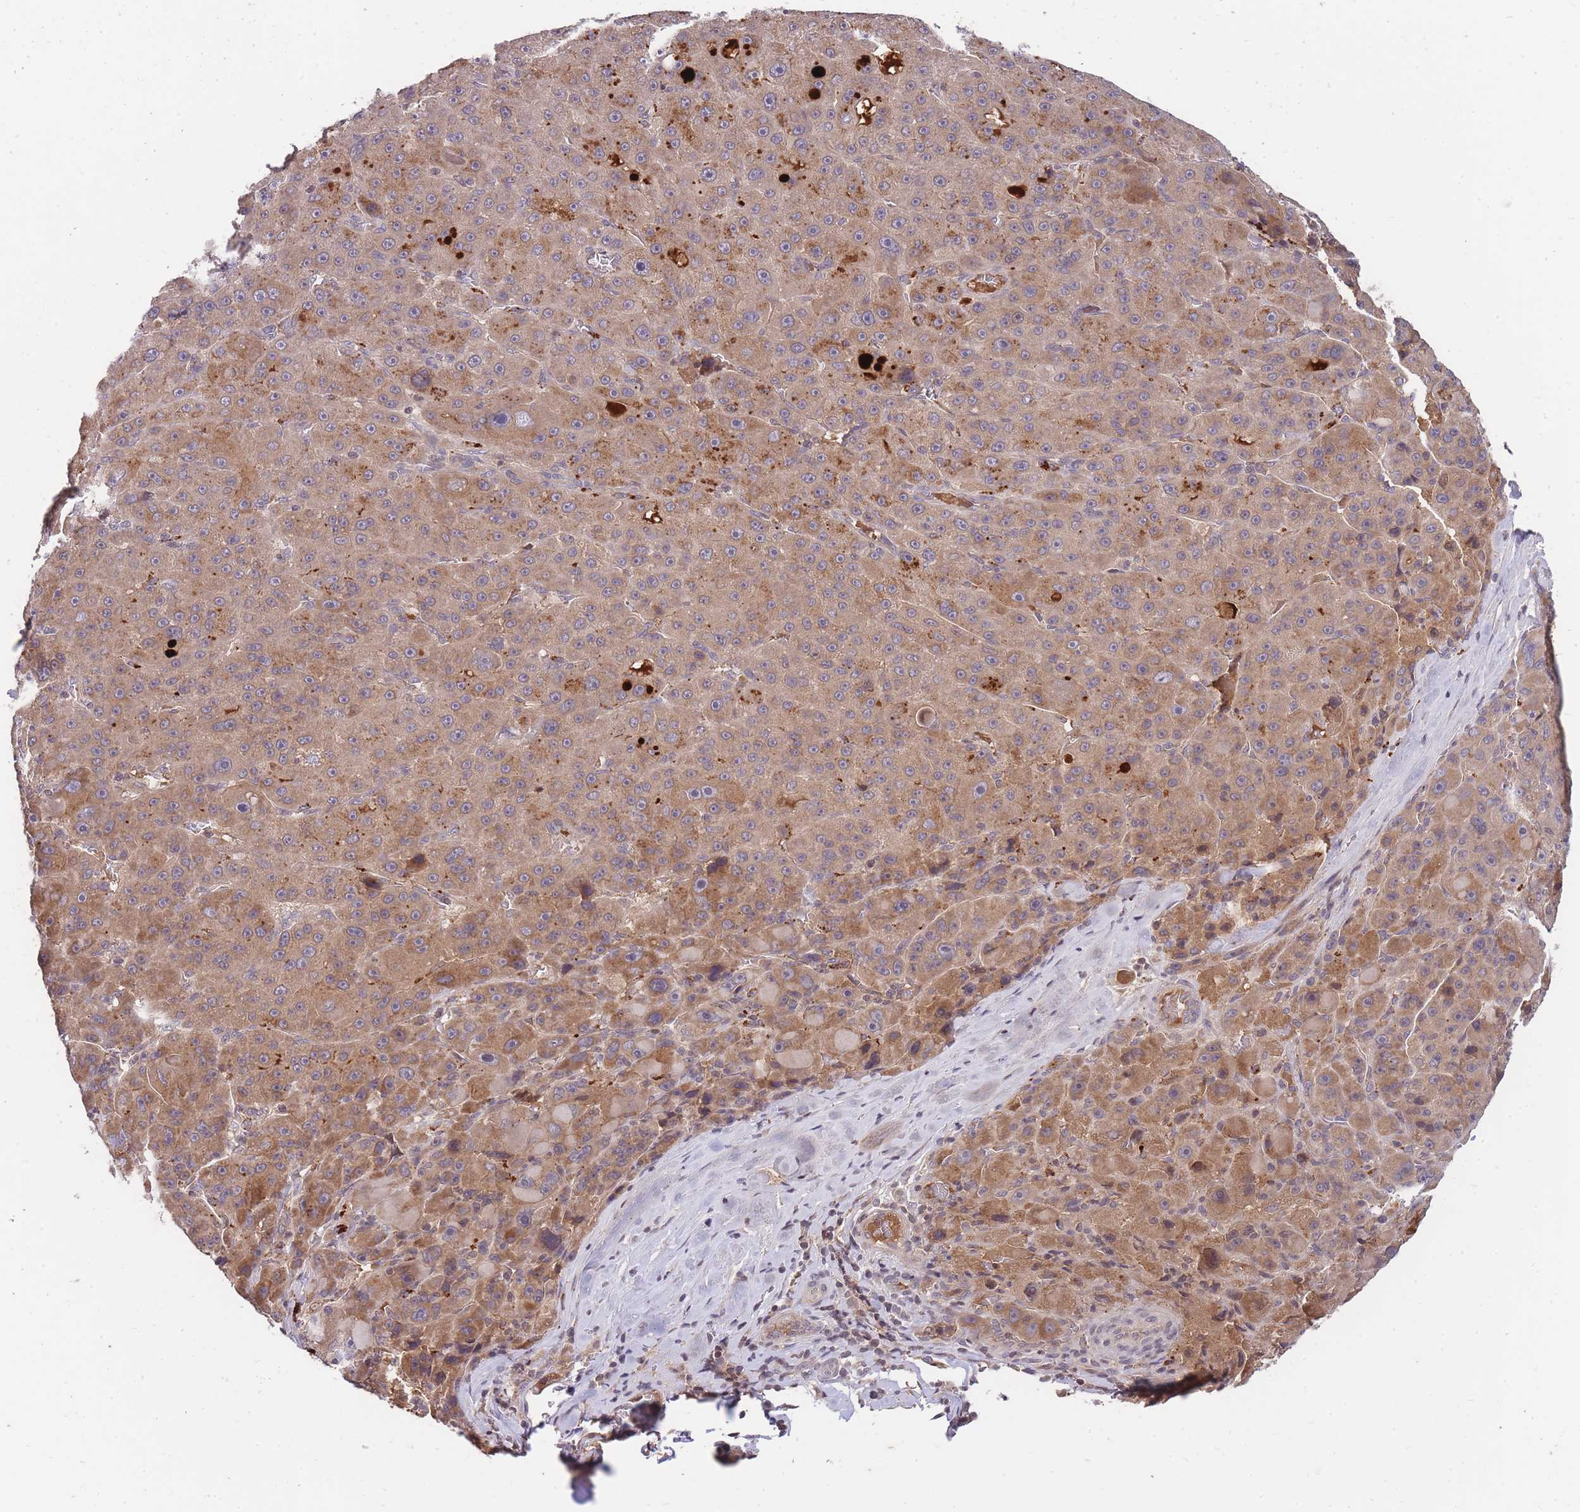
{"staining": {"intensity": "moderate", "quantity": ">75%", "location": "cytoplasmic/membranous"}, "tissue": "liver cancer", "cell_type": "Tumor cells", "image_type": "cancer", "snomed": [{"axis": "morphology", "description": "Carcinoma, Hepatocellular, NOS"}, {"axis": "topography", "description": "Liver"}], "caption": "Immunohistochemical staining of human hepatocellular carcinoma (liver) shows medium levels of moderate cytoplasmic/membranous staining in approximately >75% of tumor cells.", "gene": "RALGDS", "patient": {"sex": "male", "age": 76}}